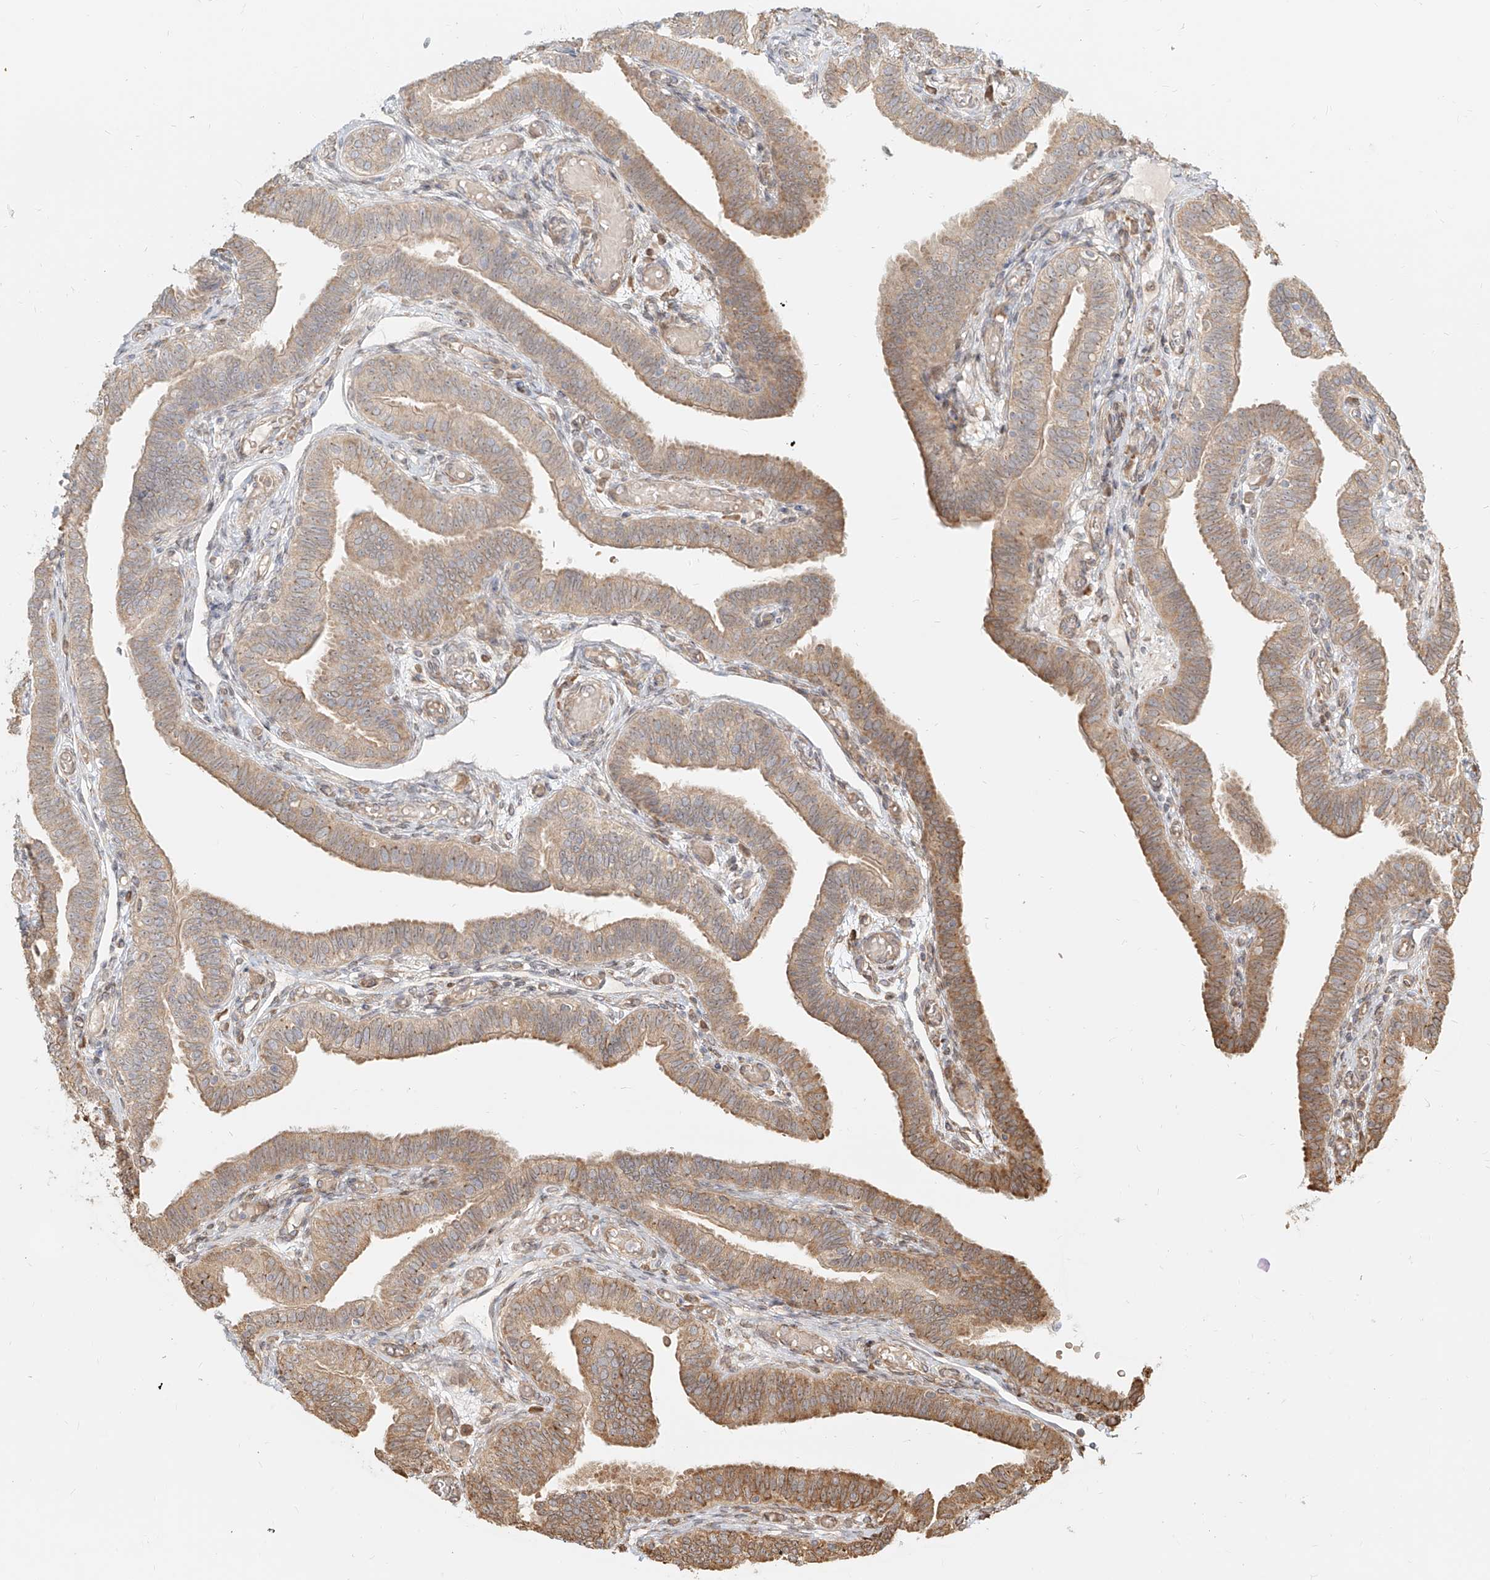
{"staining": {"intensity": "moderate", "quantity": ">75%", "location": "cytoplasmic/membranous"}, "tissue": "fallopian tube", "cell_type": "Glandular cells", "image_type": "normal", "snomed": [{"axis": "morphology", "description": "Normal tissue, NOS"}, {"axis": "topography", "description": "Fallopian tube"}], "caption": "Protein staining by immunohistochemistry (IHC) shows moderate cytoplasmic/membranous expression in about >75% of glandular cells in benign fallopian tube.", "gene": "UBE2K", "patient": {"sex": "female", "age": 39}}